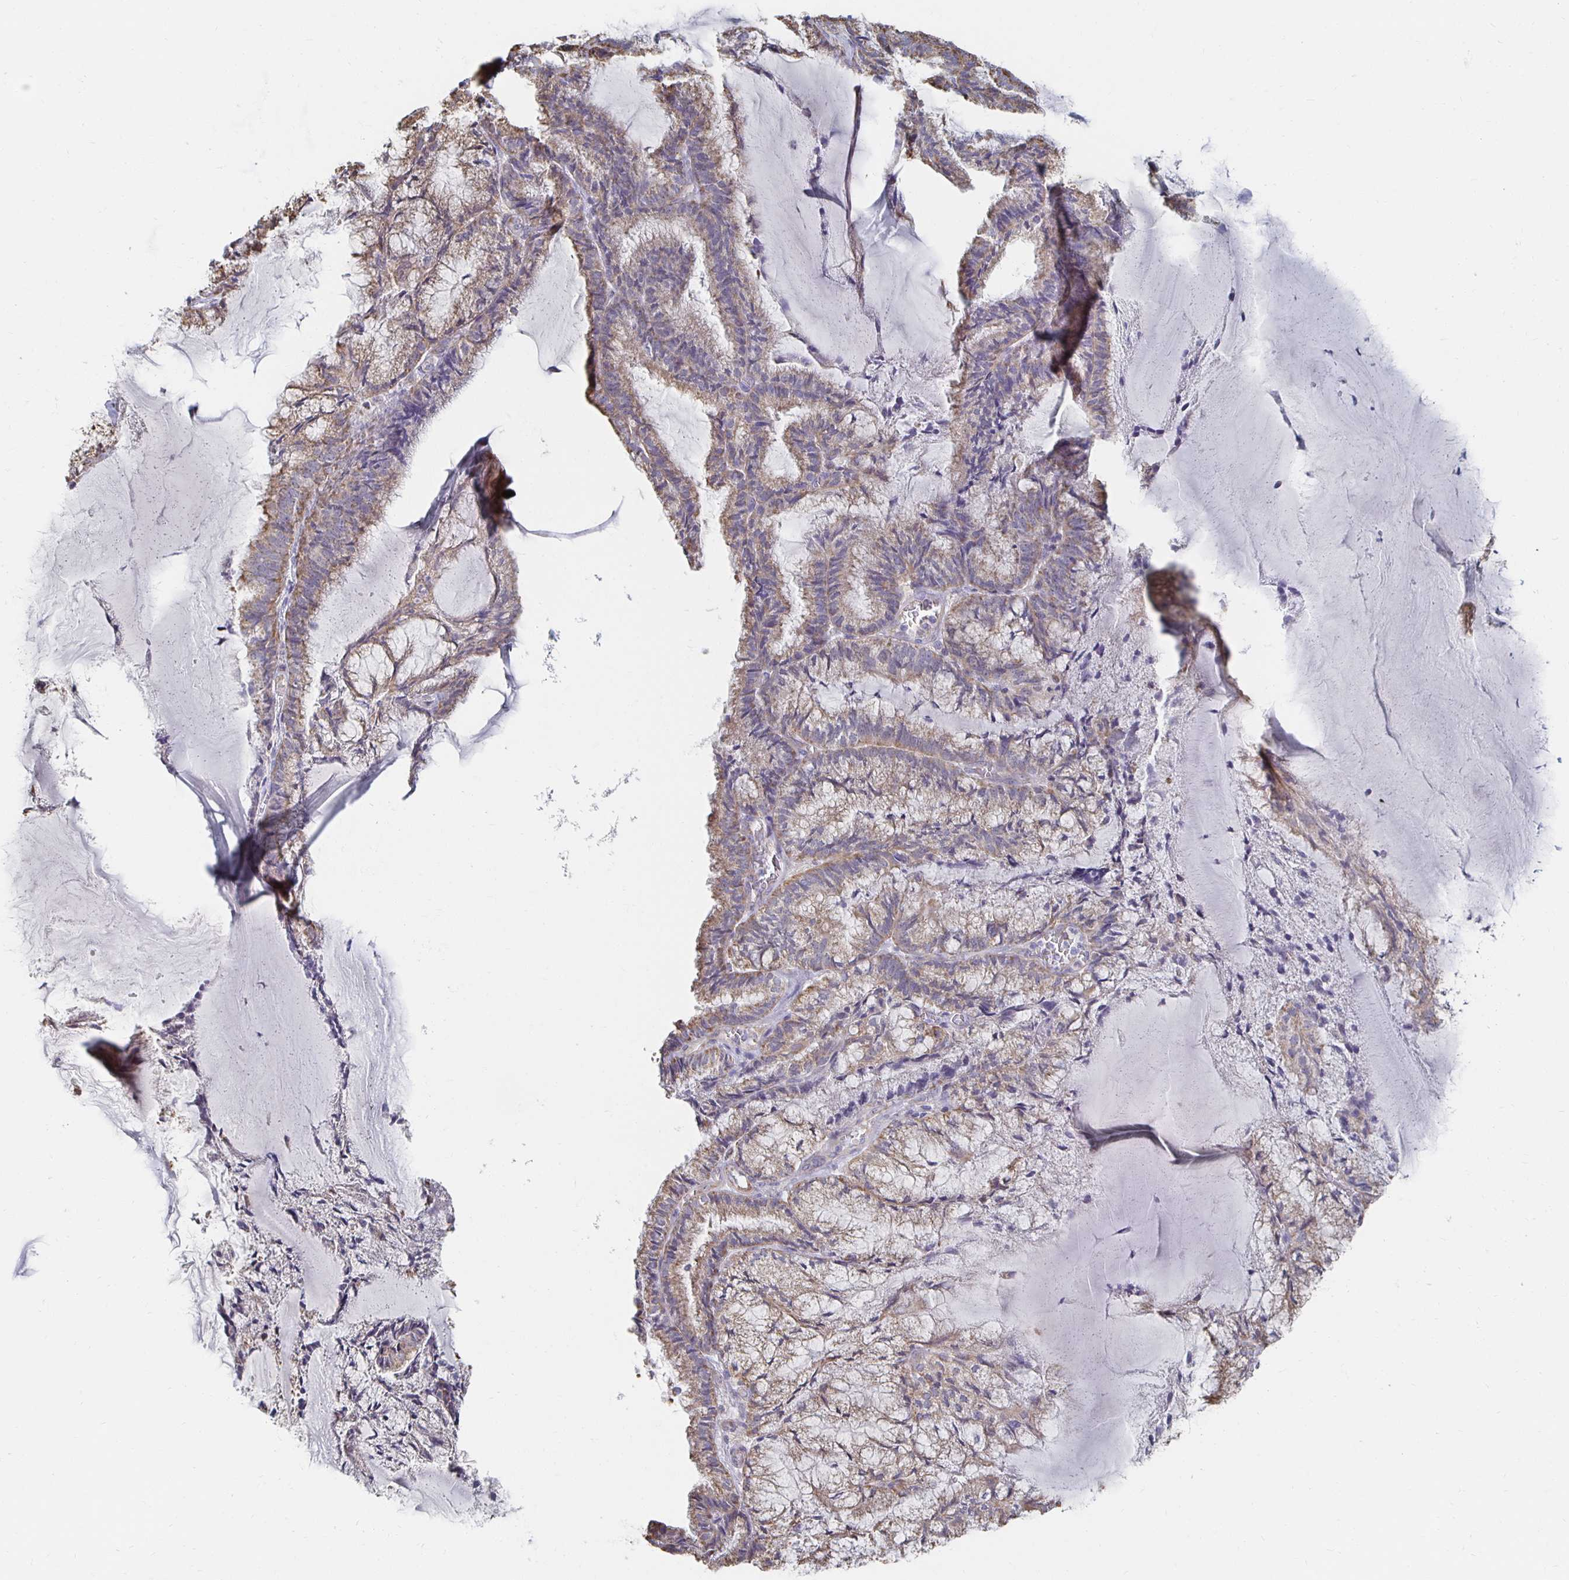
{"staining": {"intensity": "weak", "quantity": "25%-75%", "location": "cytoplasmic/membranous"}, "tissue": "endometrial cancer", "cell_type": "Tumor cells", "image_type": "cancer", "snomed": [{"axis": "morphology", "description": "Carcinoma, NOS"}, {"axis": "topography", "description": "Endometrium"}], "caption": "Immunohistochemistry of endometrial cancer (carcinoma) displays low levels of weak cytoplasmic/membranous expression in approximately 25%-75% of tumor cells. Immunohistochemistry stains the protein in brown and the nuclei are stained blue.", "gene": "NKX2-8", "patient": {"sex": "female", "age": 62}}